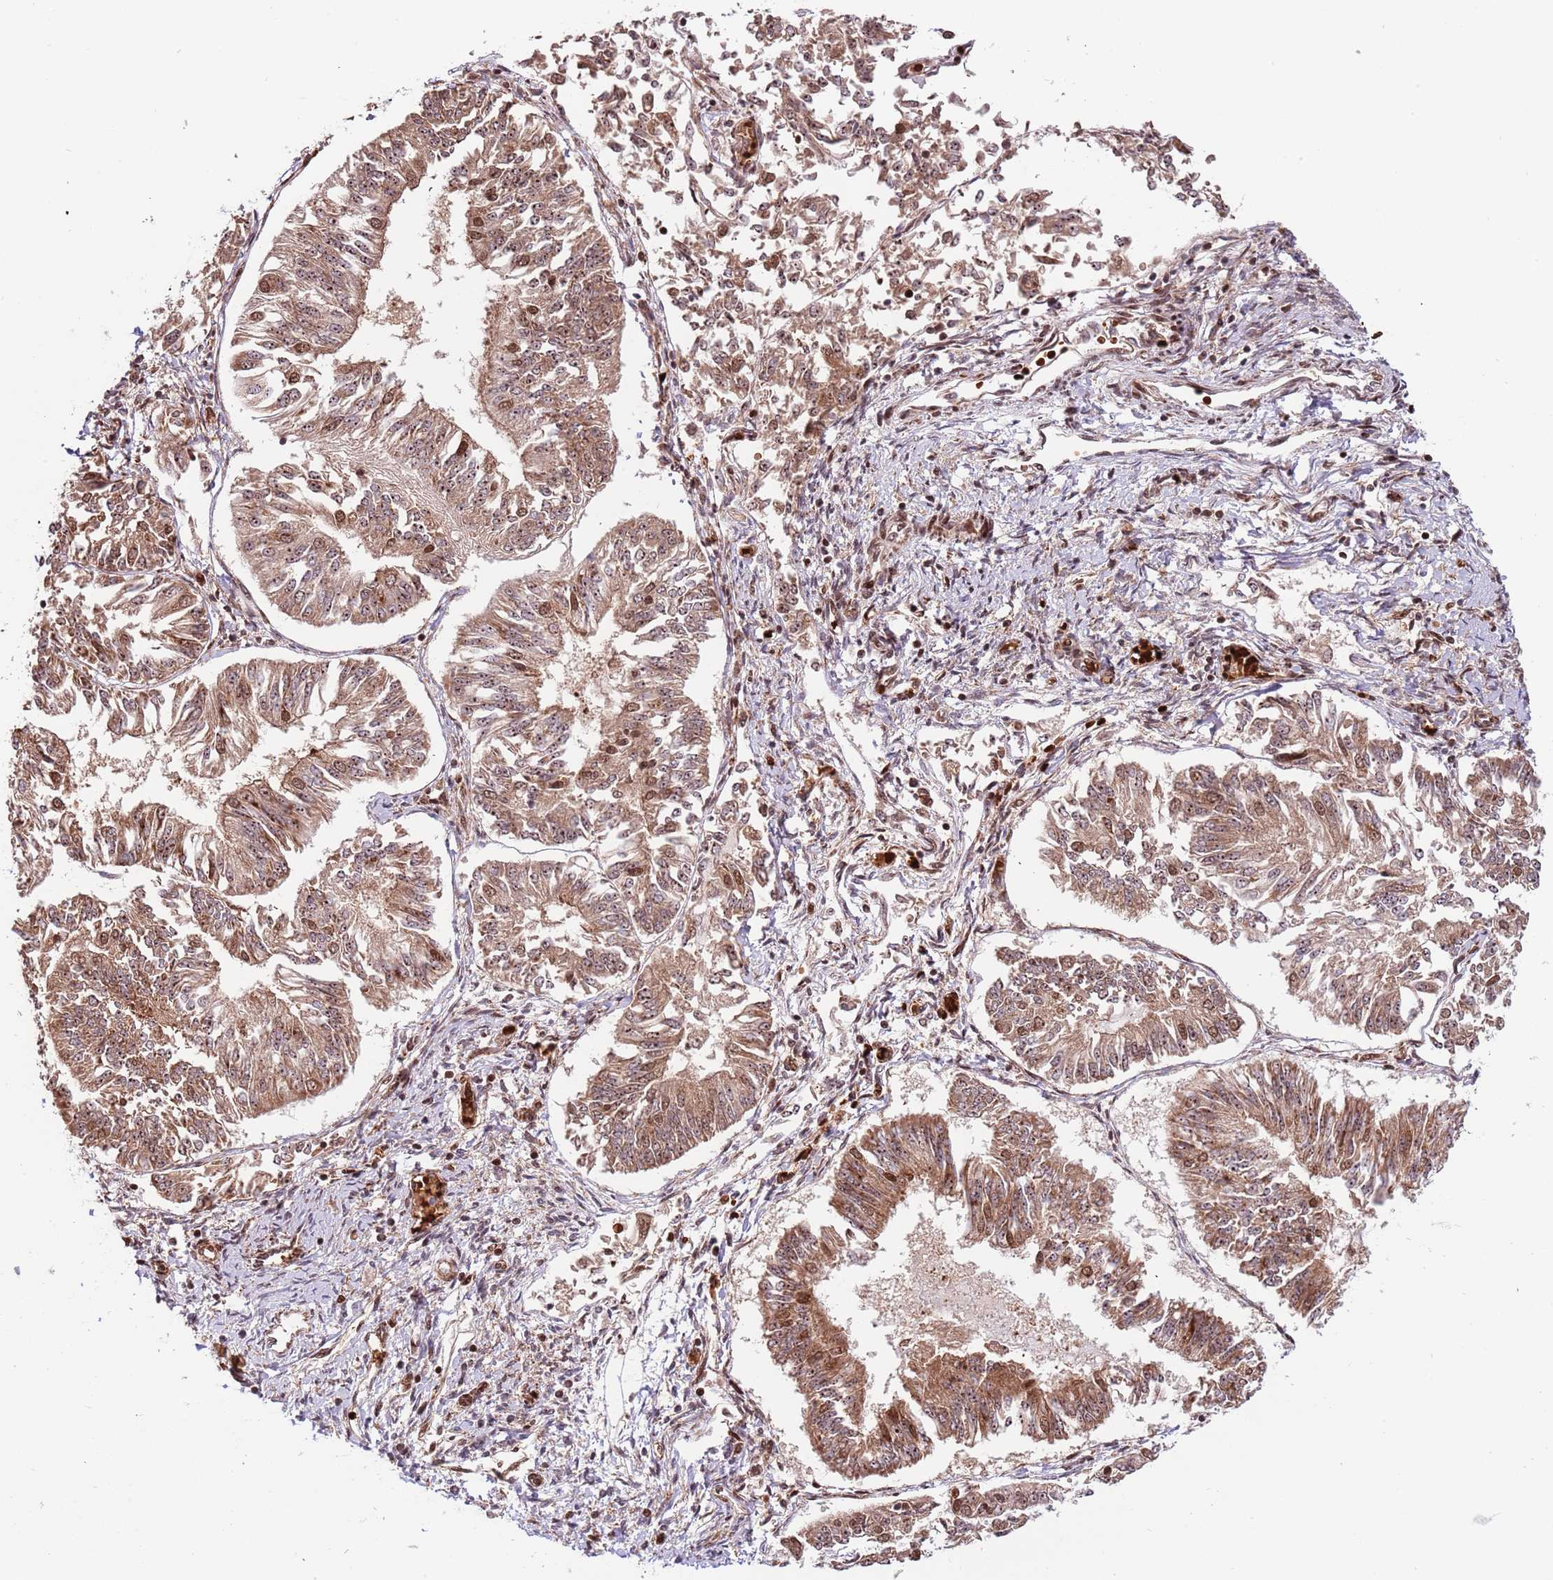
{"staining": {"intensity": "moderate", "quantity": ">75%", "location": "cytoplasmic/membranous,nuclear"}, "tissue": "endometrial cancer", "cell_type": "Tumor cells", "image_type": "cancer", "snomed": [{"axis": "morphology", "description": "Adenocarcinoma, NOS"}, {"axis": "topography", "description": "Endometrium"}], "caption": "The immunohistochemical stain labels moderate cytoplasmic/membranous and nuclear positivity in tumor cells of adenocarcinoma (endometrial) tissue.", "gene": "RIF1", "patient": {"sex": "female", "age": 58}}